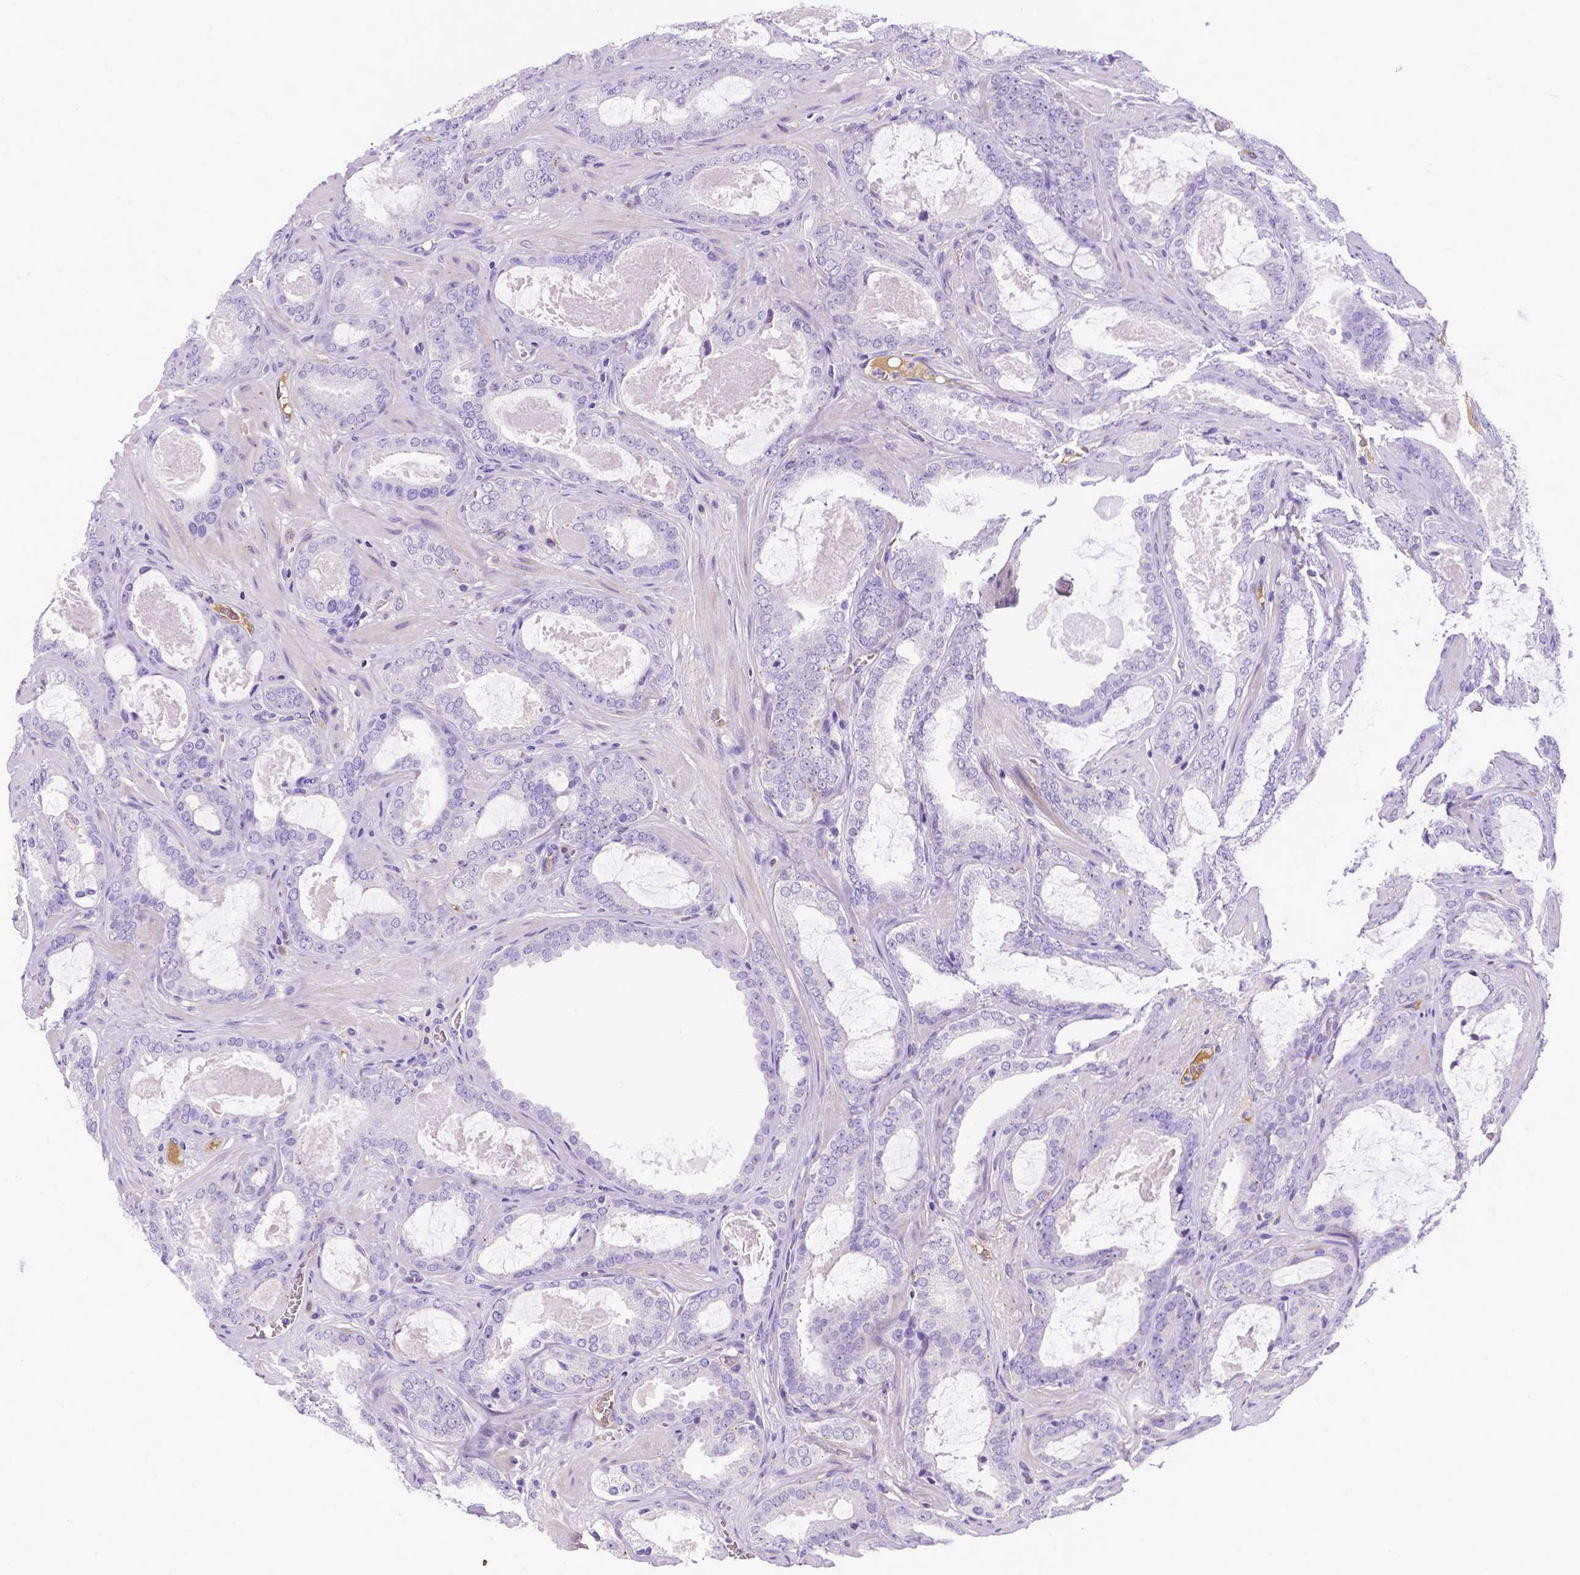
{"staining": {"intensity": "negative", "quantity": "none", "location": "none"}, "tissue": "prostate cancer", "cell_type": "Tumor cells", "image_type": "cancer", "snomed": [{"axis": "morphology", "description": "Adenocarcinoma, High grade"}, {"axis": "topography", "description": "Prostate"}], "caption": "Immunohistochemical staining of human prostate adenocarcinoma (high-grade) demonstrates no significant staining in tumor cells.", "gene": "APOE", "patient": {"sex": "male", "age": 63}}